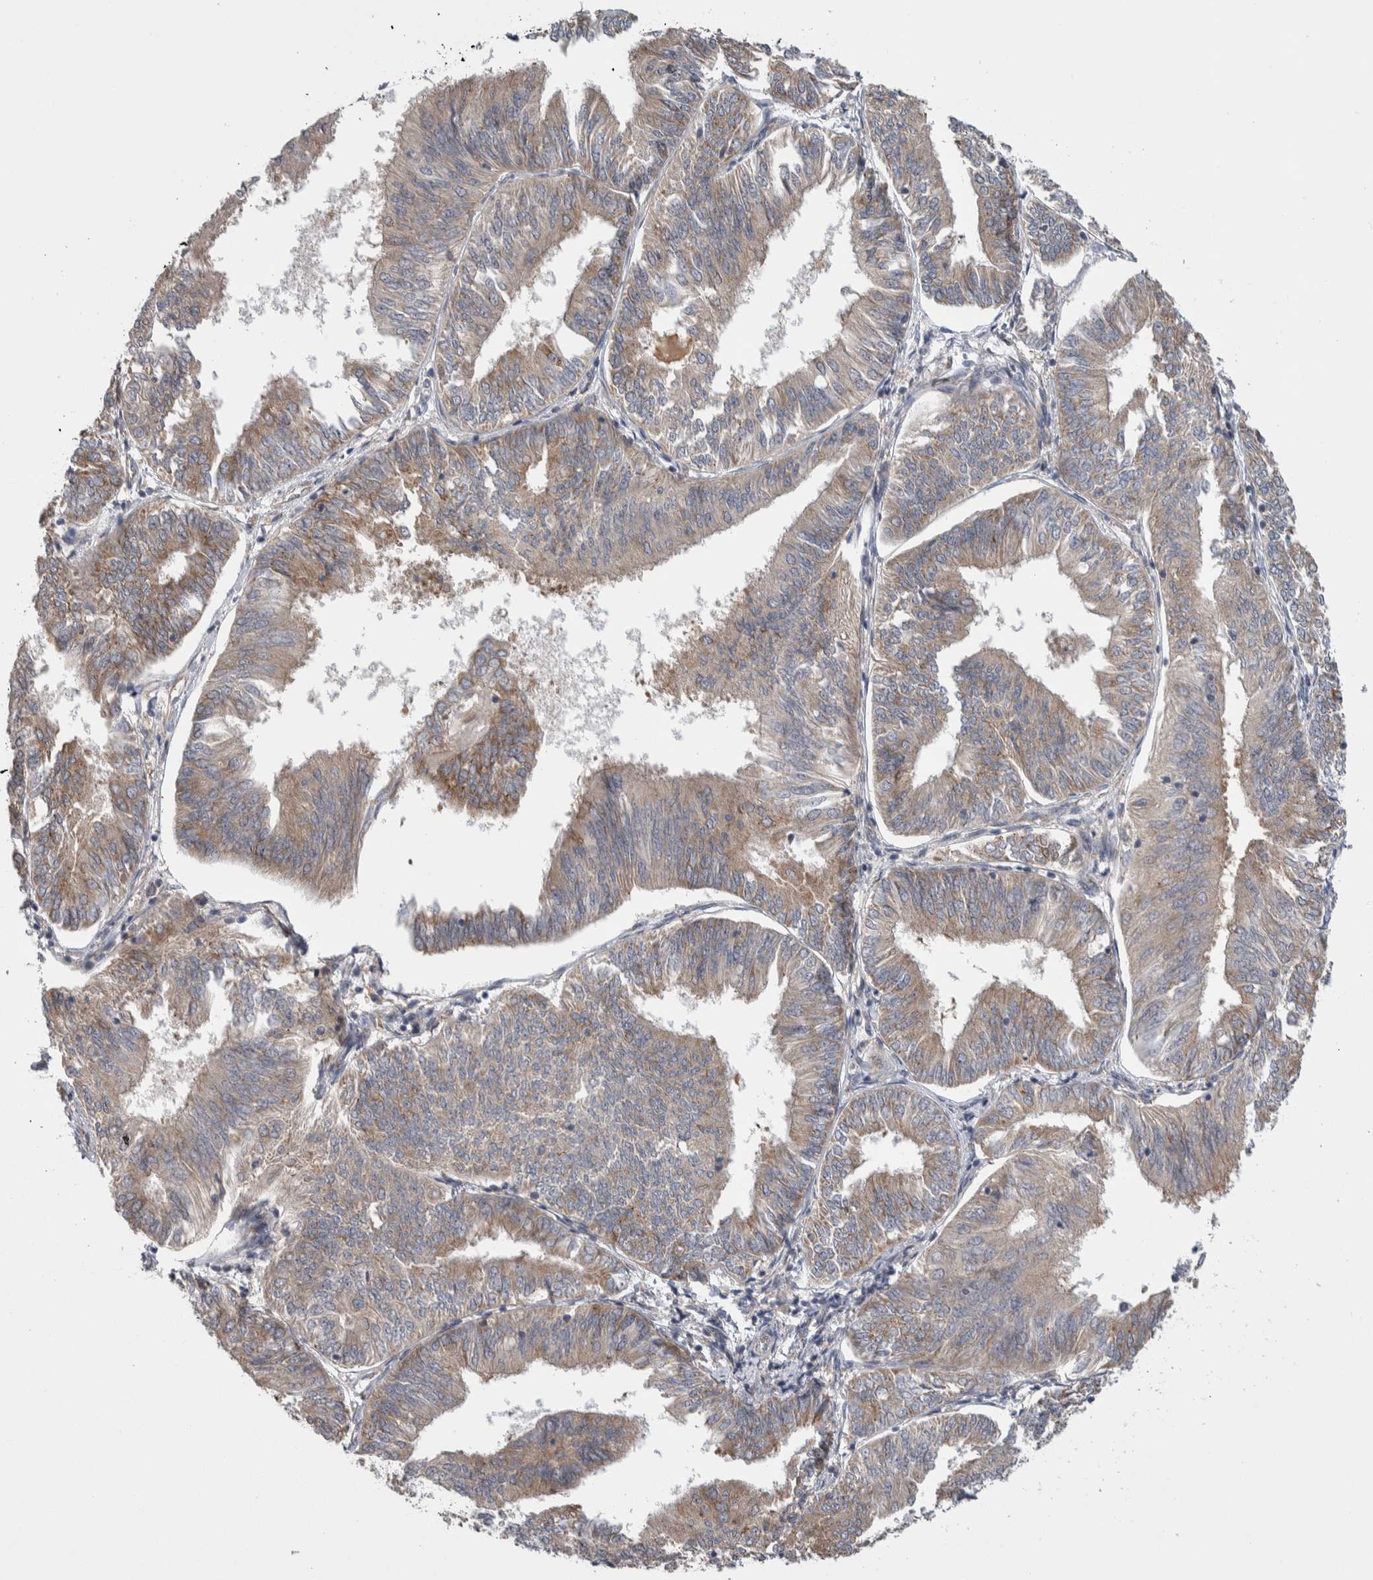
{"staining": {"intensity": "weak", "quantity": ">75%", "location": "cytoplasmic/membranous"}, "tissue": "endometrial cancer", "cell_type": "Tumor cells", "image_type": "cancer", "snomed": [{"axis": "morphology", "description": "Adenocarcinoma, NOS"}, {"axis": "topography", "description": "Endometrium"}], "caption": "Immunohistochemical staining of human endometrial adenocarcinoma reveals low levels of weak cytoplasmic/membranous positivity in about >75% of tumor cells.", "gene": "IBTK", "patient": {"sex": "female", "age": 58}}